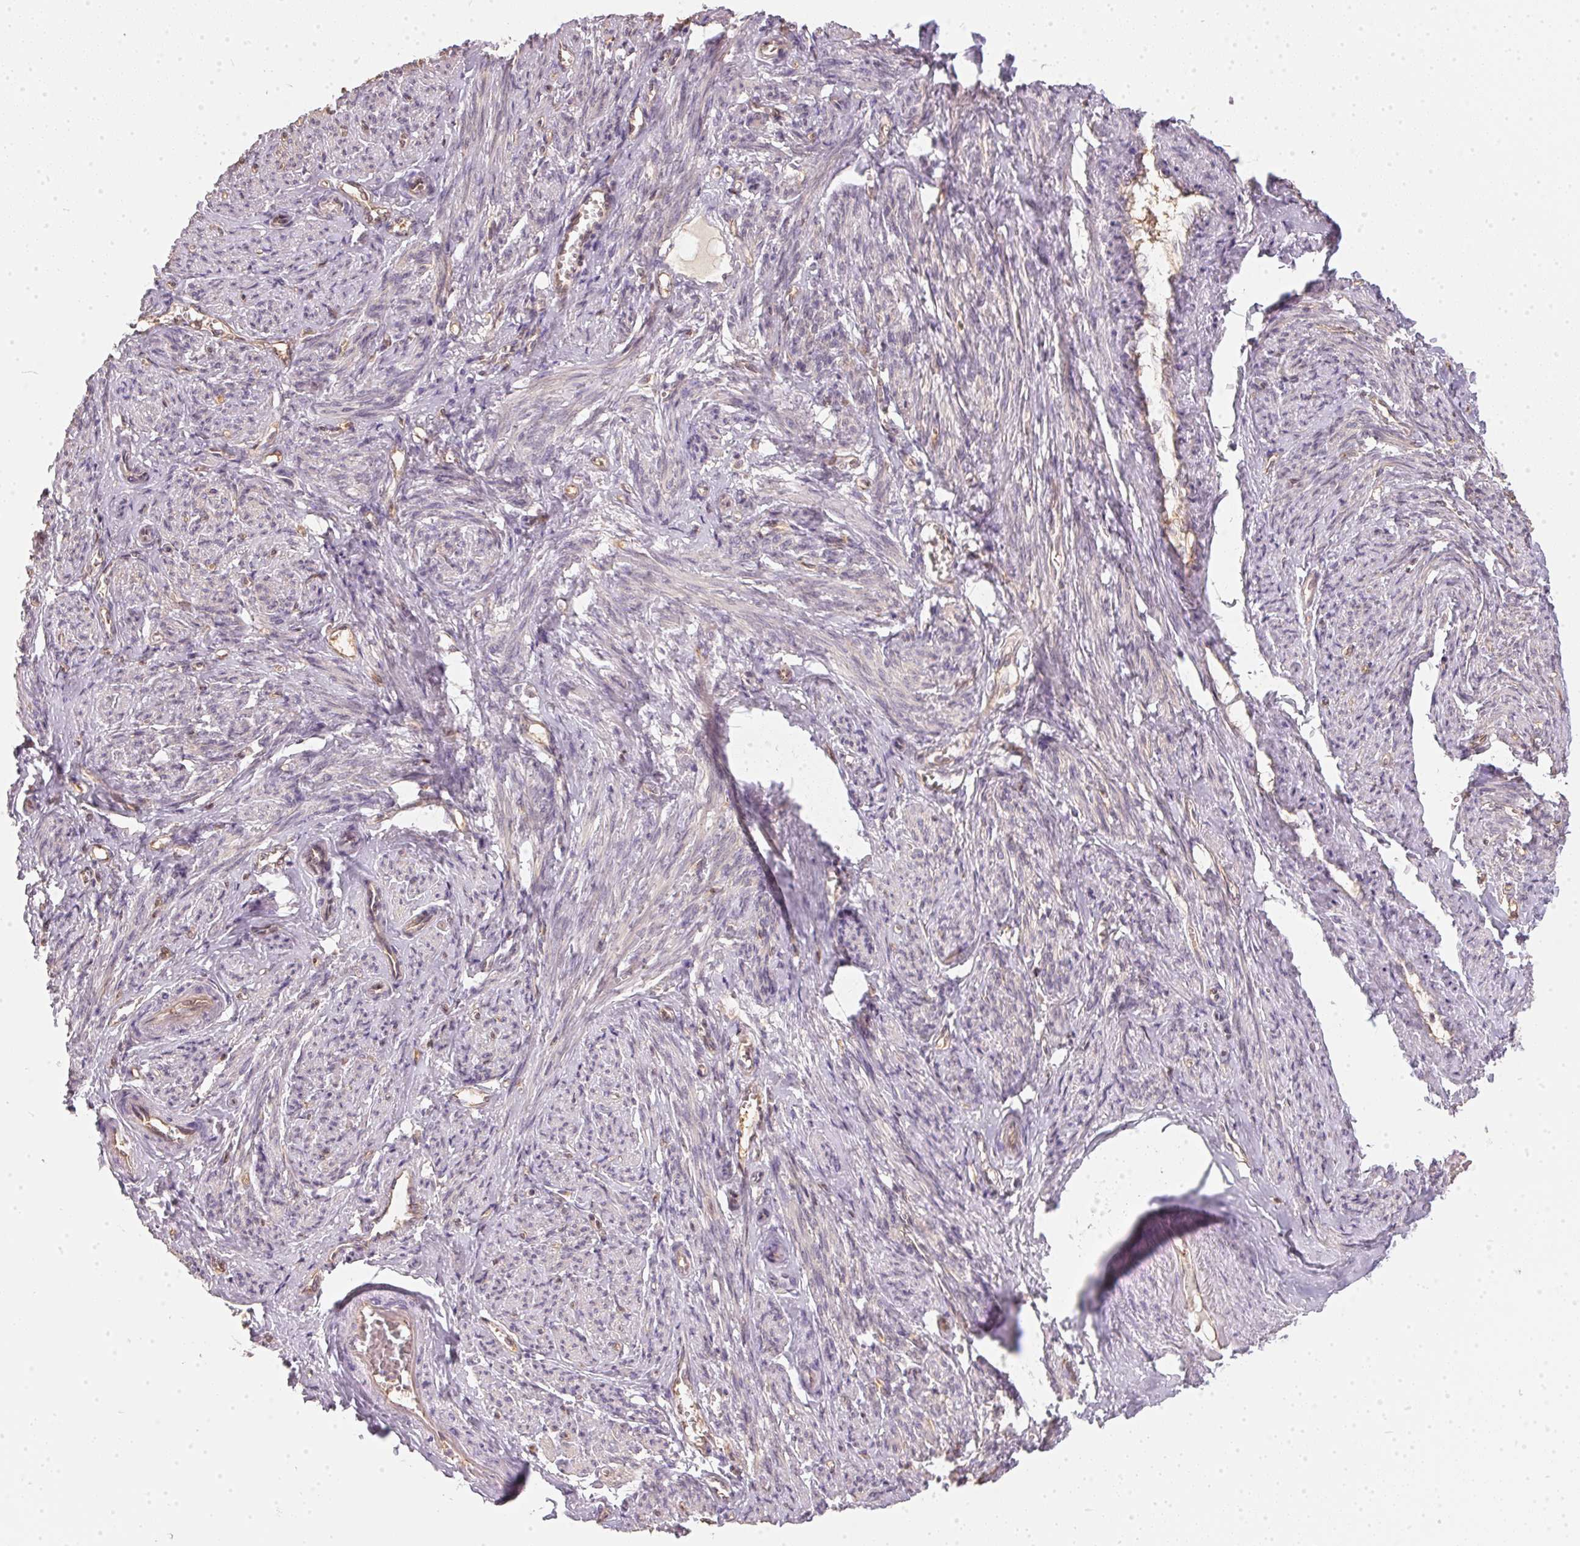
{"staining": {"intensity": "negative", "quantity": "none", "location": "none"}, "tissue": "smooth muscle", "cell_type": "Smooth muscle cells", "image_type": "normal", "snomed": [{"axis": "morphology", "description": "Normal tissue, NOS"}, {"axis": "topography", "description": "Smooth muscle"}], "caption": "Immunohistochemistry (IHC) image of benign human smooth muscle stained for a protein (brown), which shows no positivity in smooth muscle cells.", "gene": "BLMH", "patient": {"sex": "female", "age": 65}}